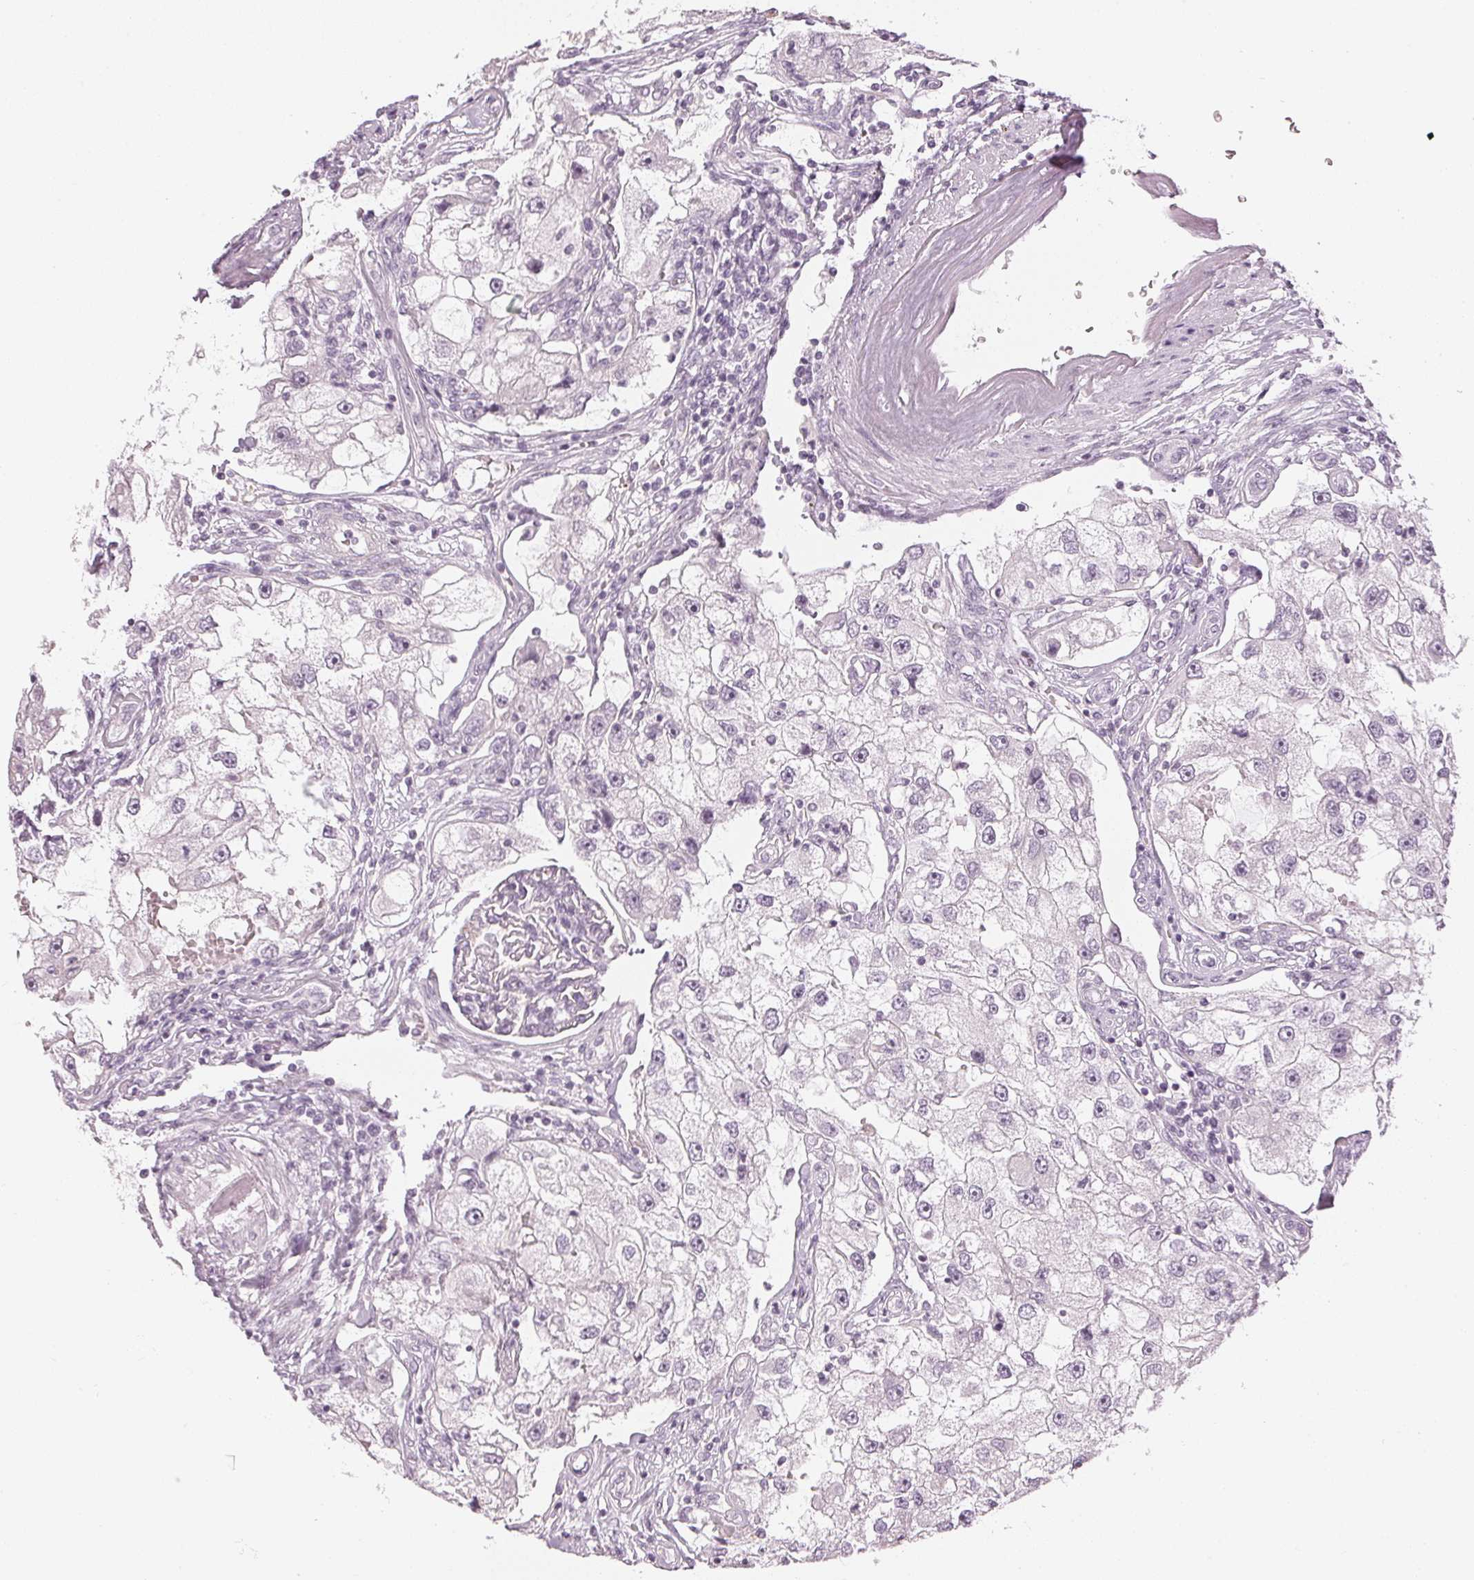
{"staining": {"intensity": "negative", "quantity": "none", "location": "none"}, "tissue": "renal cancer", "cell_type": "Tumor cells", "image_type": "cancer", "snomed": [{"axis": "morphology", "description": "Adenocarcinoma, NOS"}, {"axis": "topography", "description": "Kidney"}], "caption": "High magnification brightfield microscopy of renal cancer stained with DAB (3,3'-diaminobenzidine) (brown) and counterstained with hematoxylin (blue): tumor cells show no significant positivity.", "gene": "APLP1", "patient": {"sex": "male", "age": 63}}